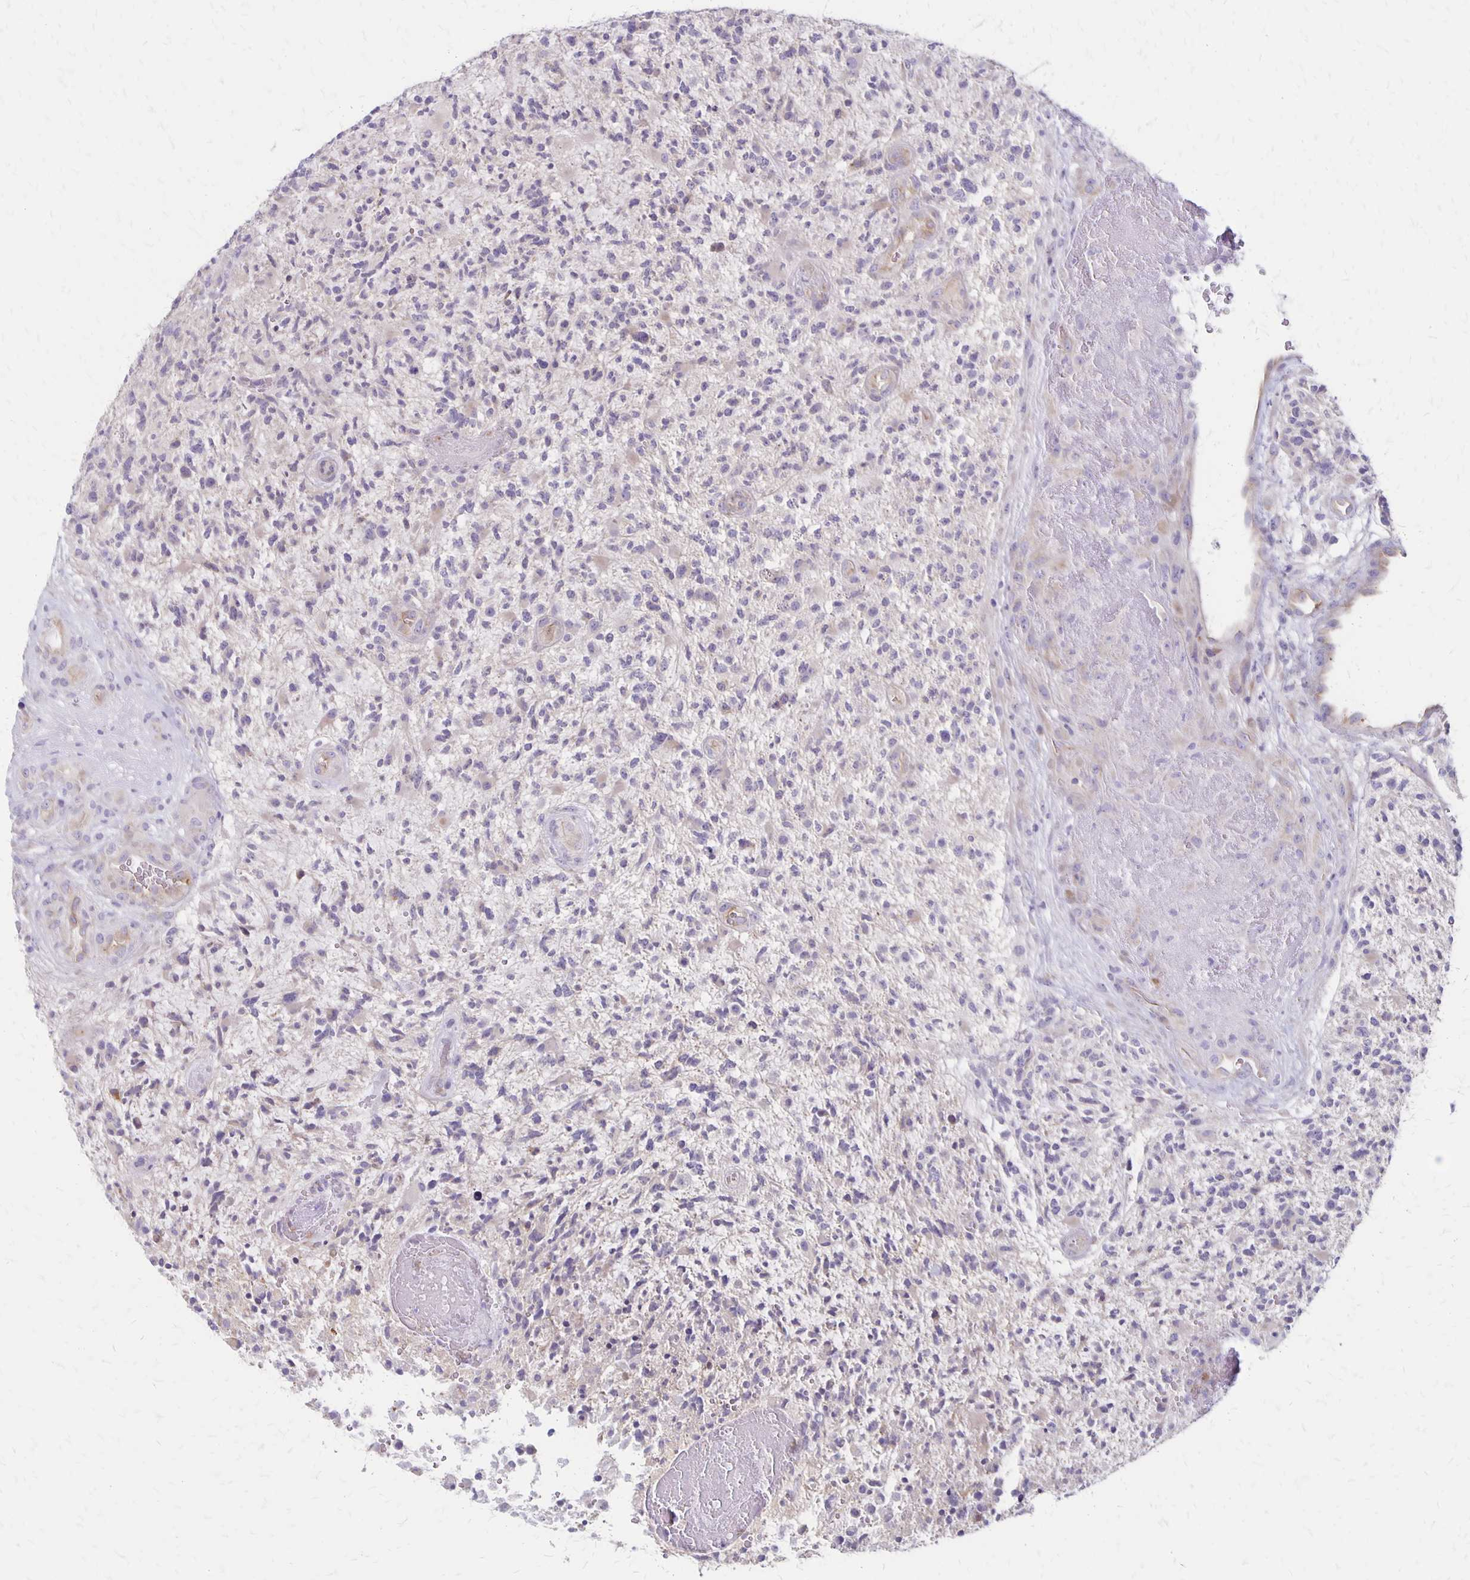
{"staining": {"intensity": "negative", "quantity": "none", "location": "none"}, "tissue": "glioma", "cell_type": "Tumor cells", "image_type": "cancer", "snomed": [{"axis": "morphology", "description": "Glioma, malignant, High grade"}, {"axis": "topography", "description": "Brain"}], "caption": "DAB (3,3'-diaminobenzidine) immunohistochemical staining of human high-grade glioma (malignant) displays no significant staining in tumor cells.", "gene": "HOMER1", "patient": {"sex": "female", "age": 71}}